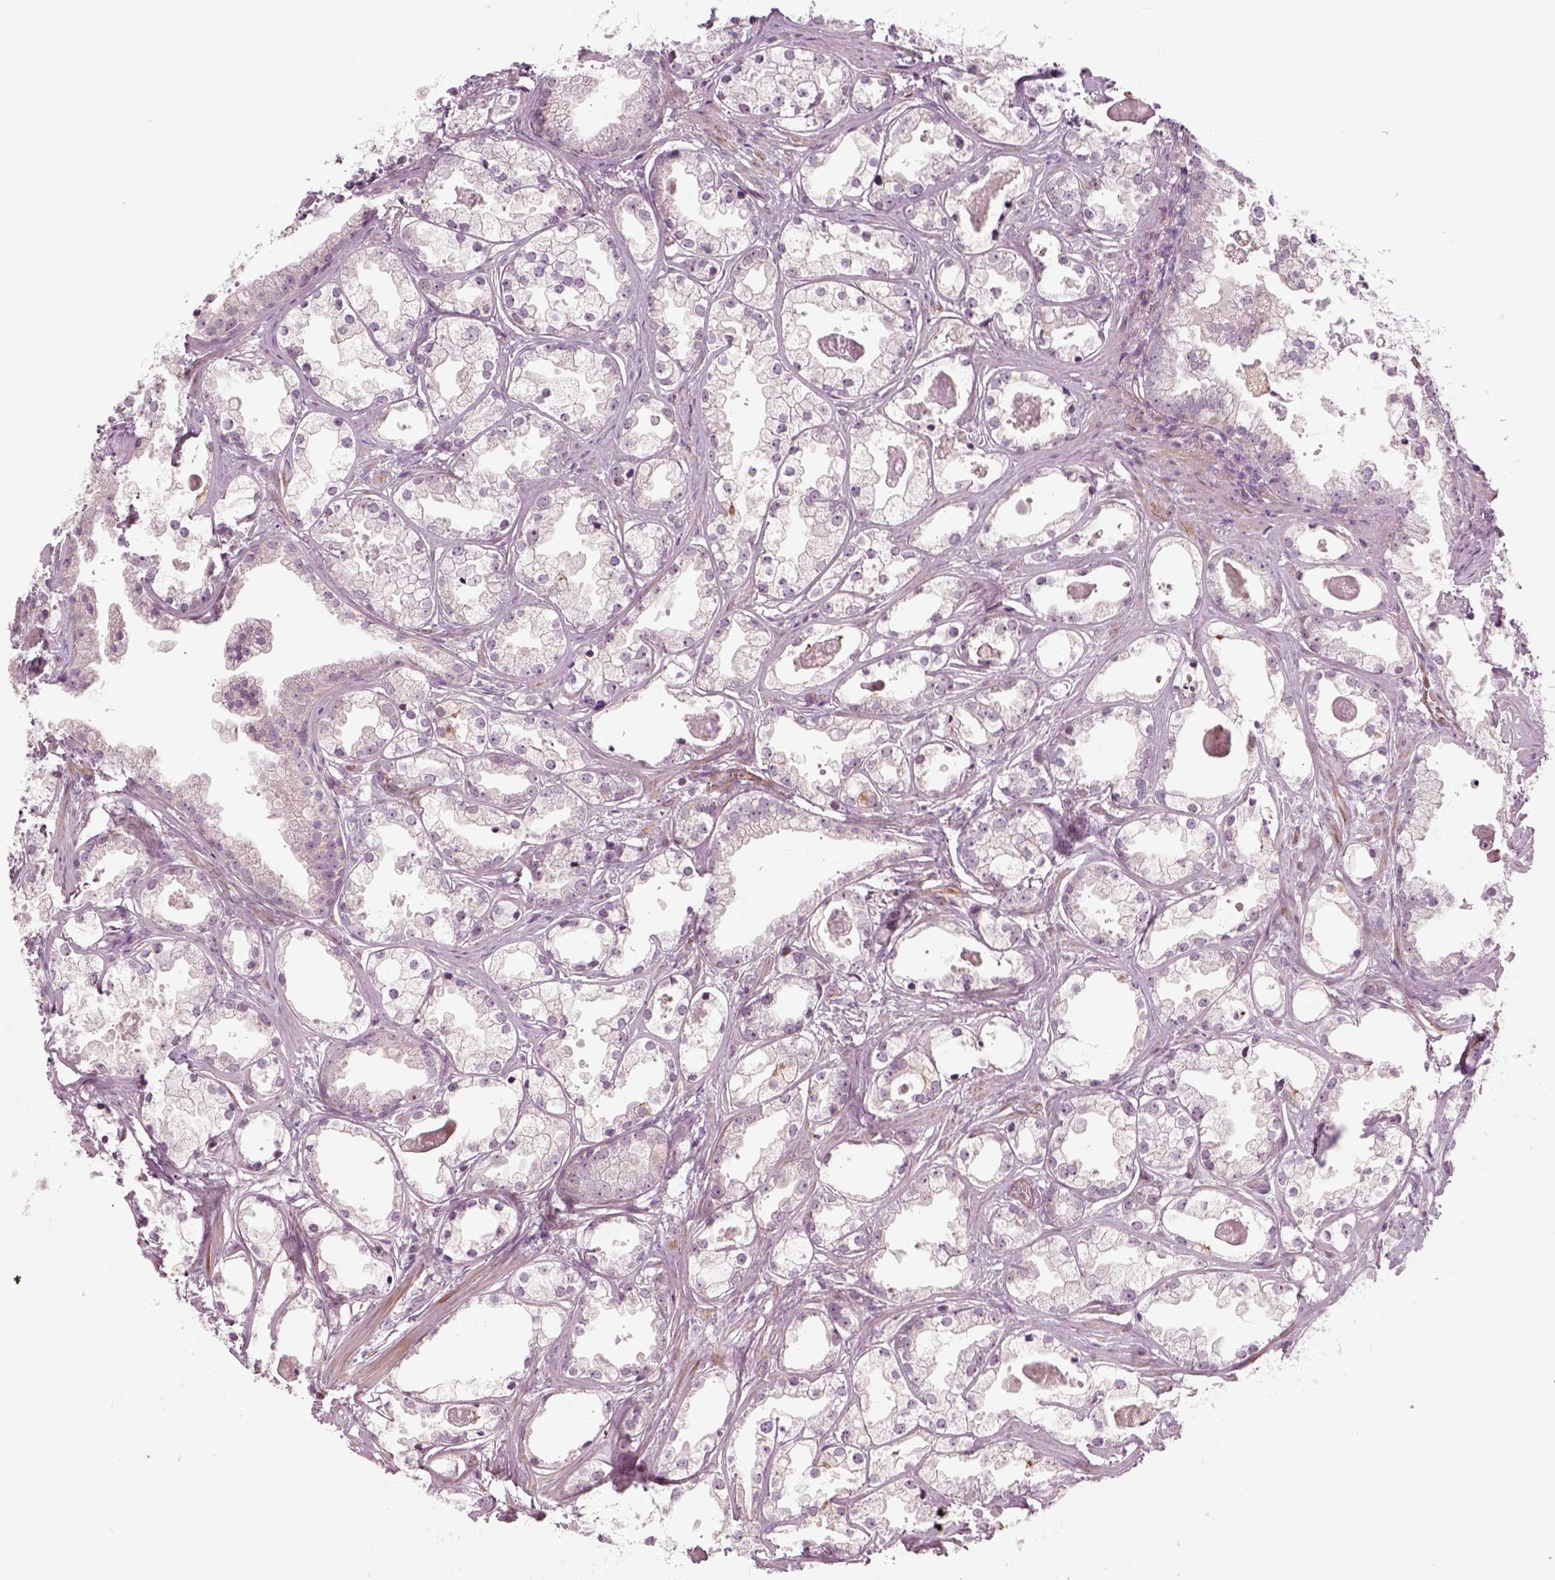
{"staining": {"intensity": "negative", "quantity": "none", "location": "none"}, "tissue": "prostate cancer", "cell_type": "Tumor cells", "image_type": "cancer", "snomed": [{"axis": "morphology", "description": "Adenocarcinoma, Low grade"}, {"axis": "topography", "description": "Prostate"}], "caption": "A micrograph of adenocarcinoma (low-grade) (prostate) stained for a protein shows no brown staining in tumor cells.", "gene": "DNASE1L1", "patient": {"sex": "male", "age": 65}}